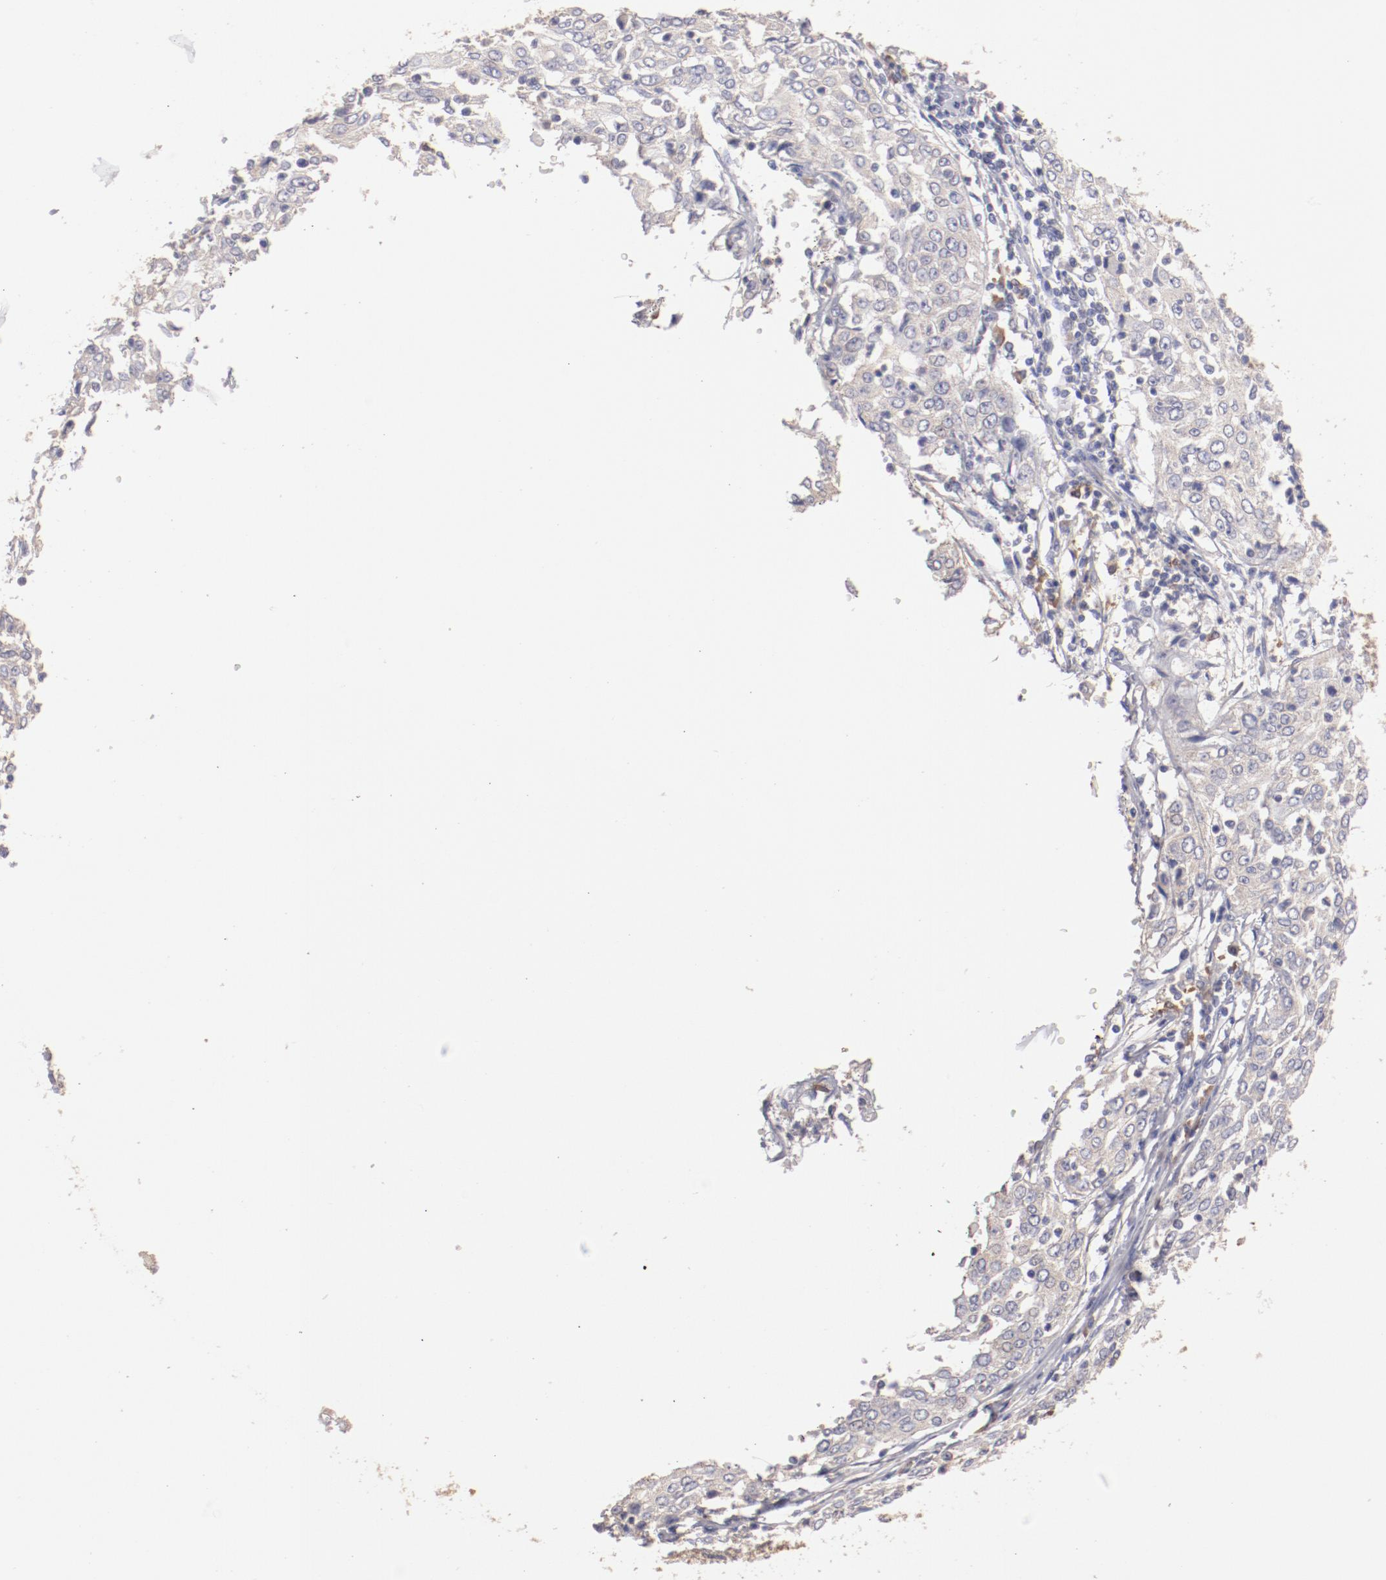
{"staining": {"intensity": "weak", "quantity": "25%-75%", "location": "cytoplasmic/membranous"}, "tissue": "cervical cancer", "cell_type": "Tumor cells", "image_type": "cancer", "snomed": [{"axis": "morphology", "description": "Squamous cell carcinoma, NOS"}, {"axis": "topography", "description": "Cervix"}], "caption": "A brown stain labels weak cytoplasmic/membranous positivity of a protein in squamous cell carcinoma (cervical) tumor cells. The staining is performed using DAB brown chromogen to label protein expression. The nuclei are counter-stained blue using hematoxylin.", "gene": "ENTPD5", "patient": {"sex": "female", "age": 39}}